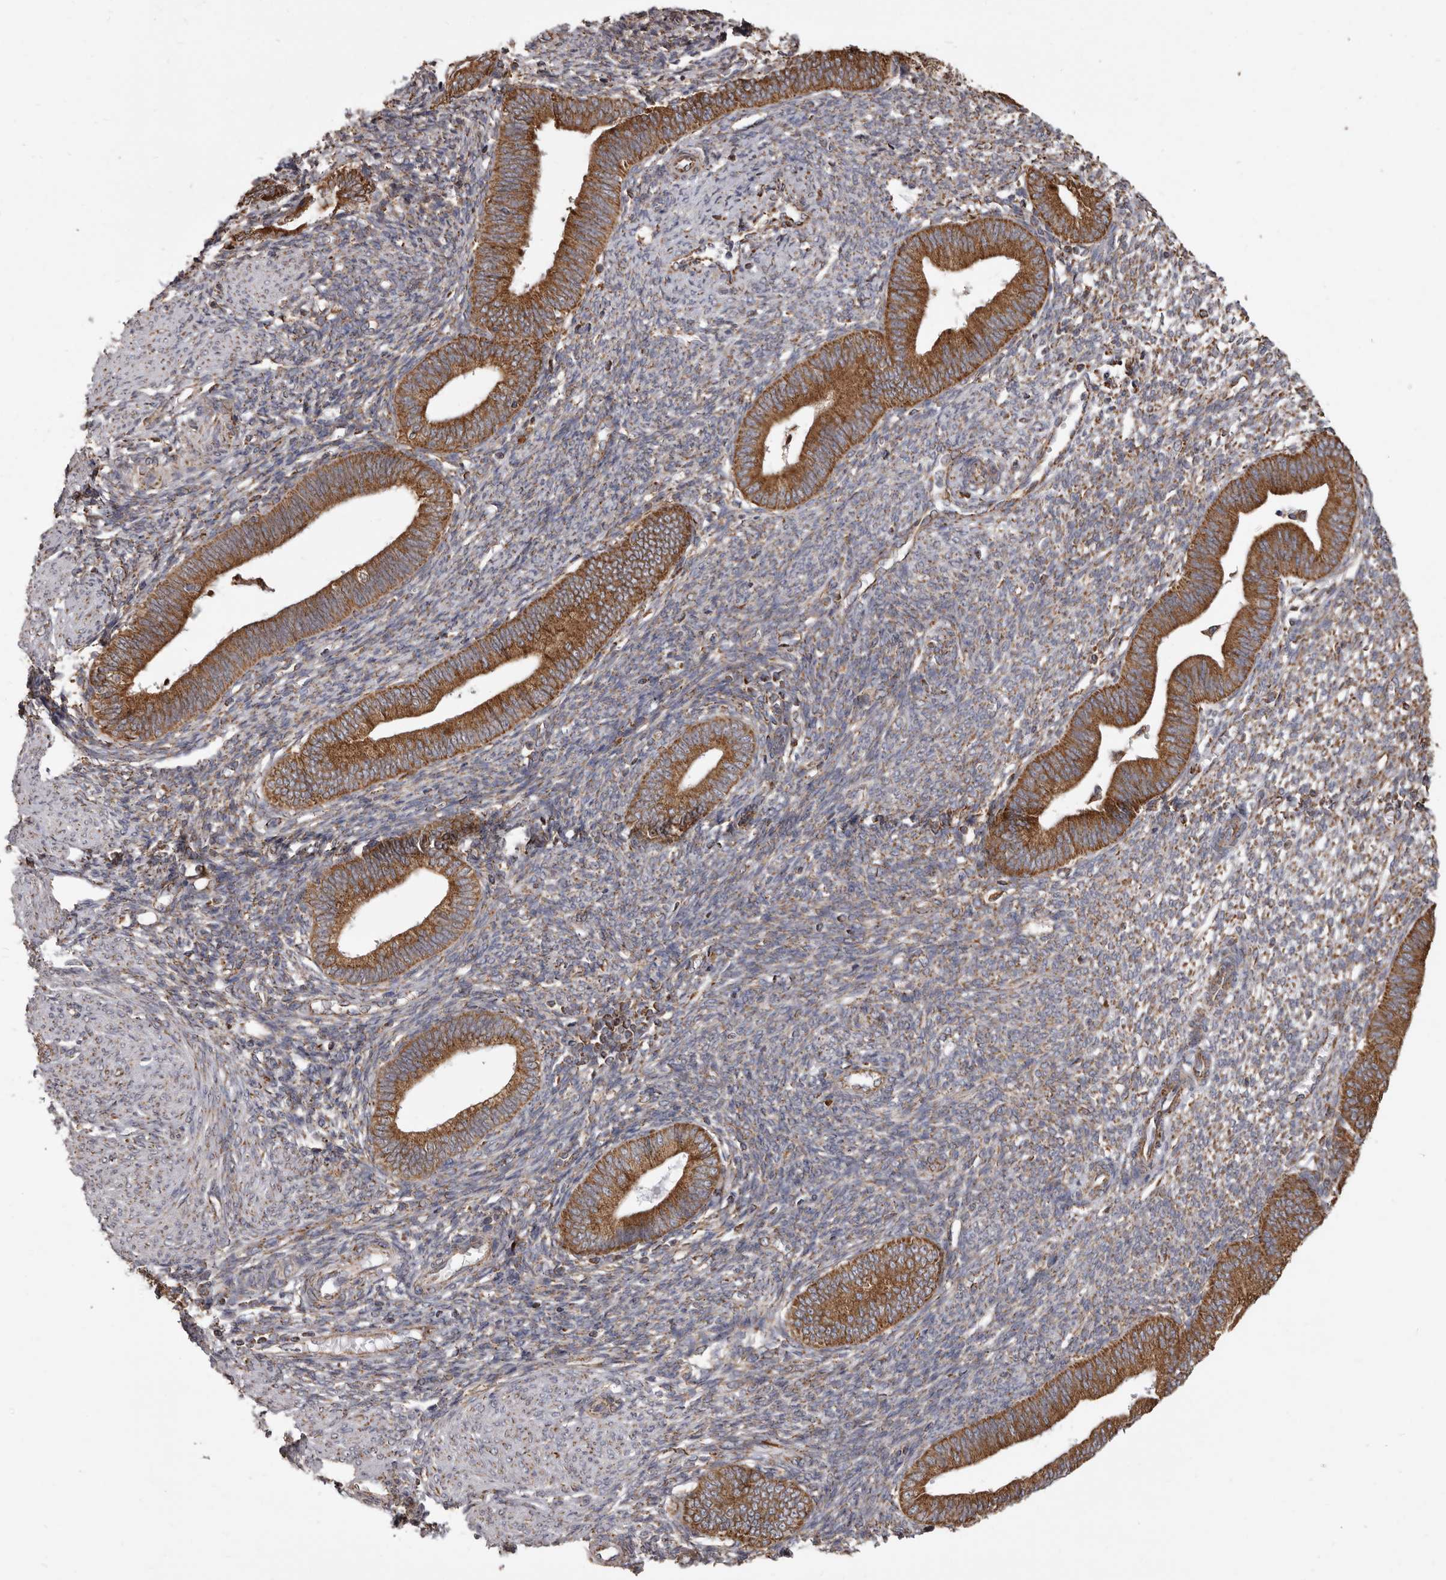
{"staining": {"intensity": "moderate", "quantity": ">75%", "location": "cytoplasmic/membranous"}, "tissue": "endometrium", "cell_type": "Cells in endometrial stroma", "image_type": "normal", "snomed": [{"axis": "morphology", "description": "Normal tissue, NOS"}, {"axis": "topography", "description": "Endometrium"}], "caption": "IHC staining of benign endometrium, which displays medium levels of moderate cytoplasmic/membranous positivity in about >75% of cells in endometrial stroma indicating moderate cytoplasmic/membranous protein staining. The staining was performed using DAB (brown) for protein detection and nuclei were counterstained in hematoxylin (blue).", "gene": "CDK5RAP3", "patient": {"sex": "female", "age": 46}}